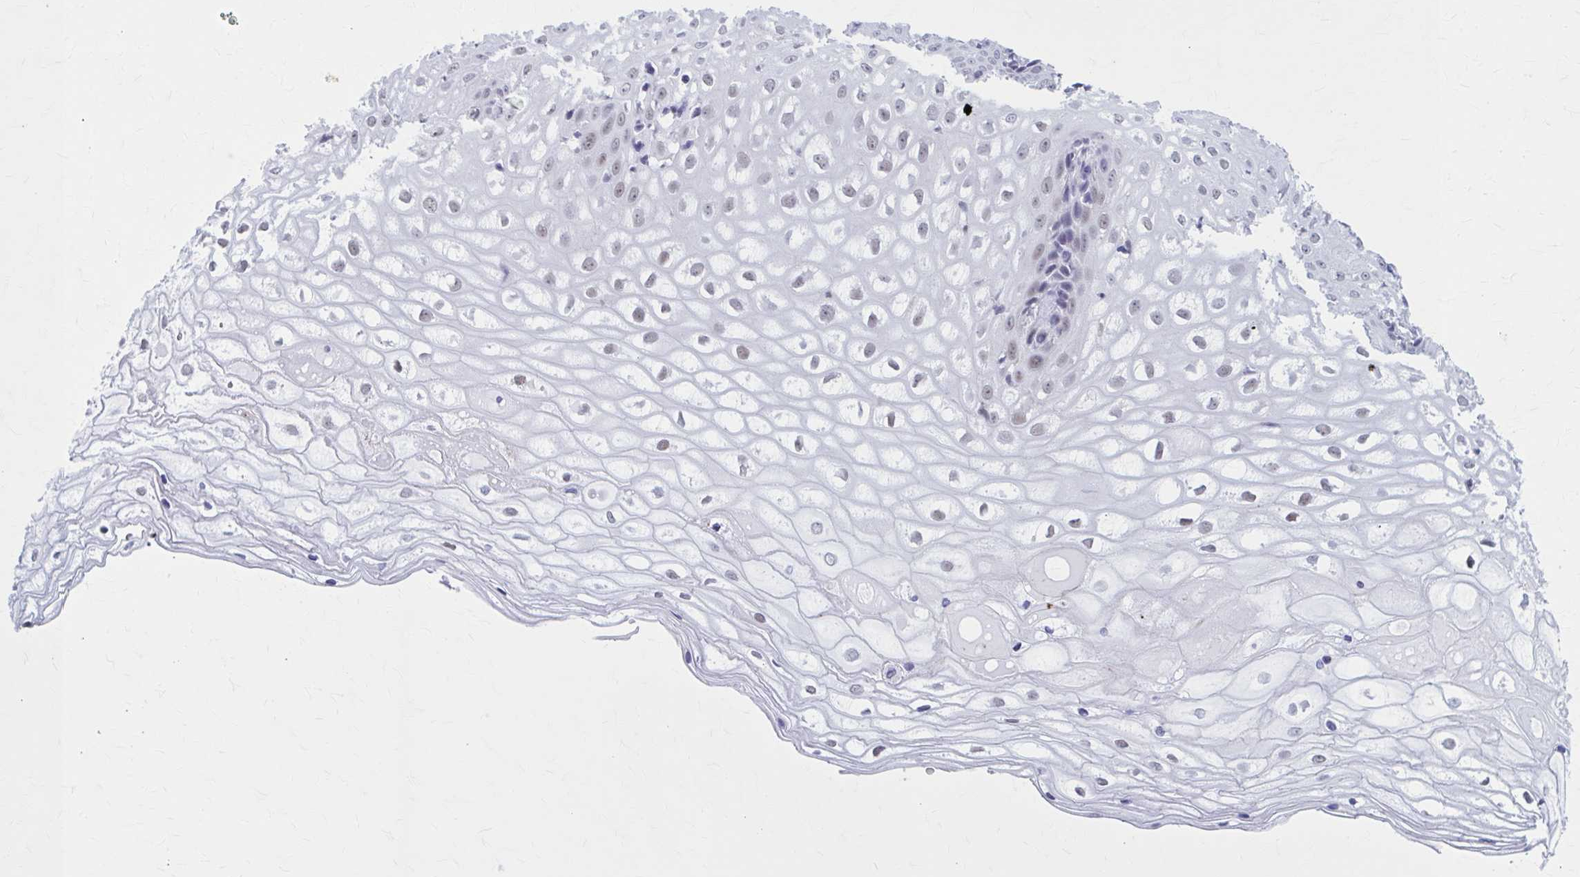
{"staining": {"intensity": "negative", "quantity": "none", "location": "none"}, "tissue": "cervix", "cell_type": "Glandular cells", "image_type": "normal", "snomed": [{"axis": "morphology", "description": "Normal tissue, NOS"}, {"axis": "topography", "description": "Cervix"}], "caption": "Protein analysis of unremarkable cervix demonstrates no significant expression in glandular cells.", "gene": "CCDC105", "patient": {"sex": "female", "age": 36}}